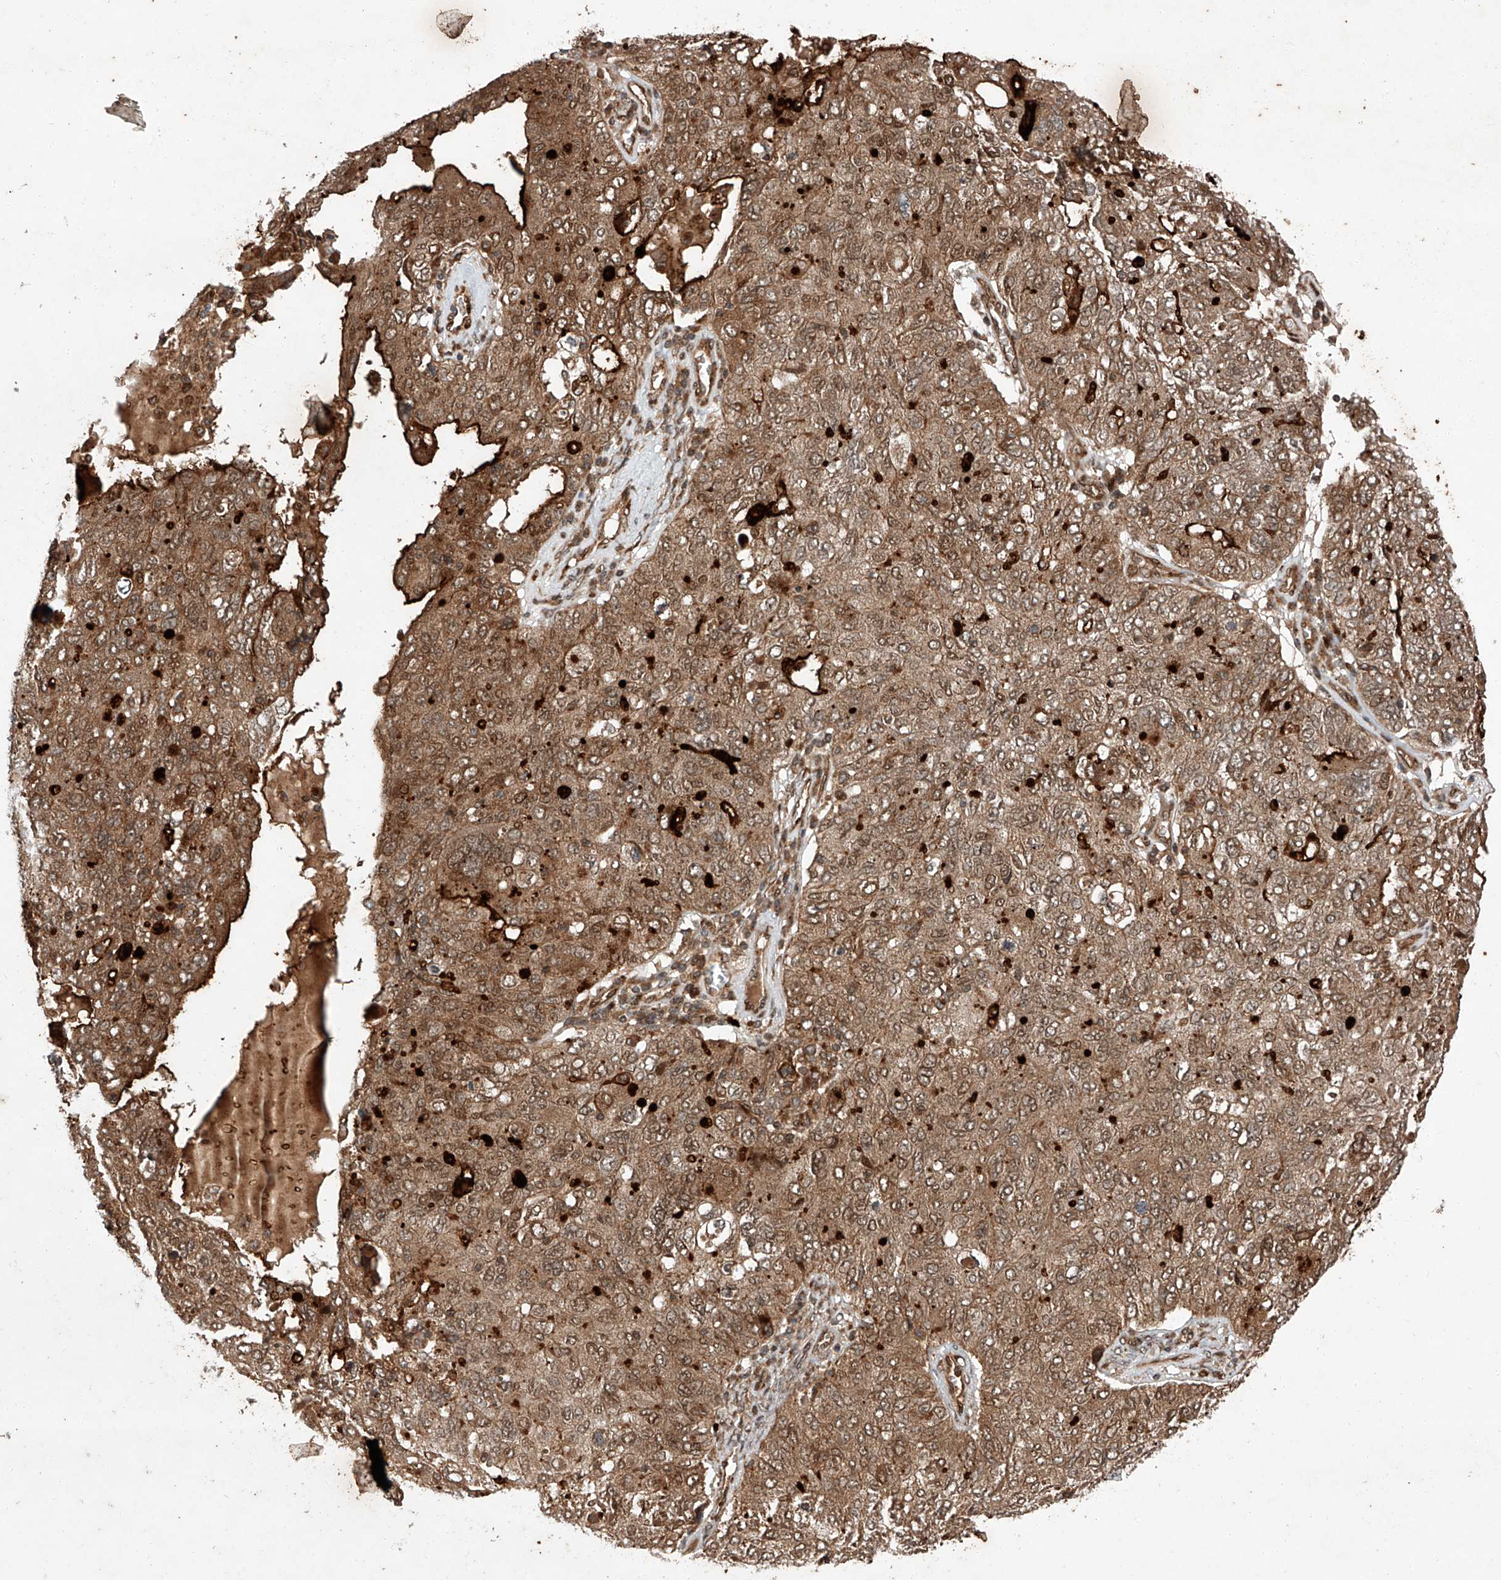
{"staining": {"intensity": "moderate", "quantity": ">75%", "location": "cytoplasmic/membranous,nuclear"}, "tissue": "ovarian cancer", "cell_type": "Tumor cells", "image_type": "cancer", "snomed": [{"axis": "morphology", "description": "Carcinoma, endometroid"}, {"axis": "topography", "description": "Ovary"}], "caption": "Immunohistochemistry (DAB (3,3'-diaminobenzidine)) staining of ovarian cancer reveals moderate cytoplasmic/membranous and nuclear protein staining in about >75% of tumor cells.", "gene": "ZFP28", "patient": {"sex": "female", "age": 62}}